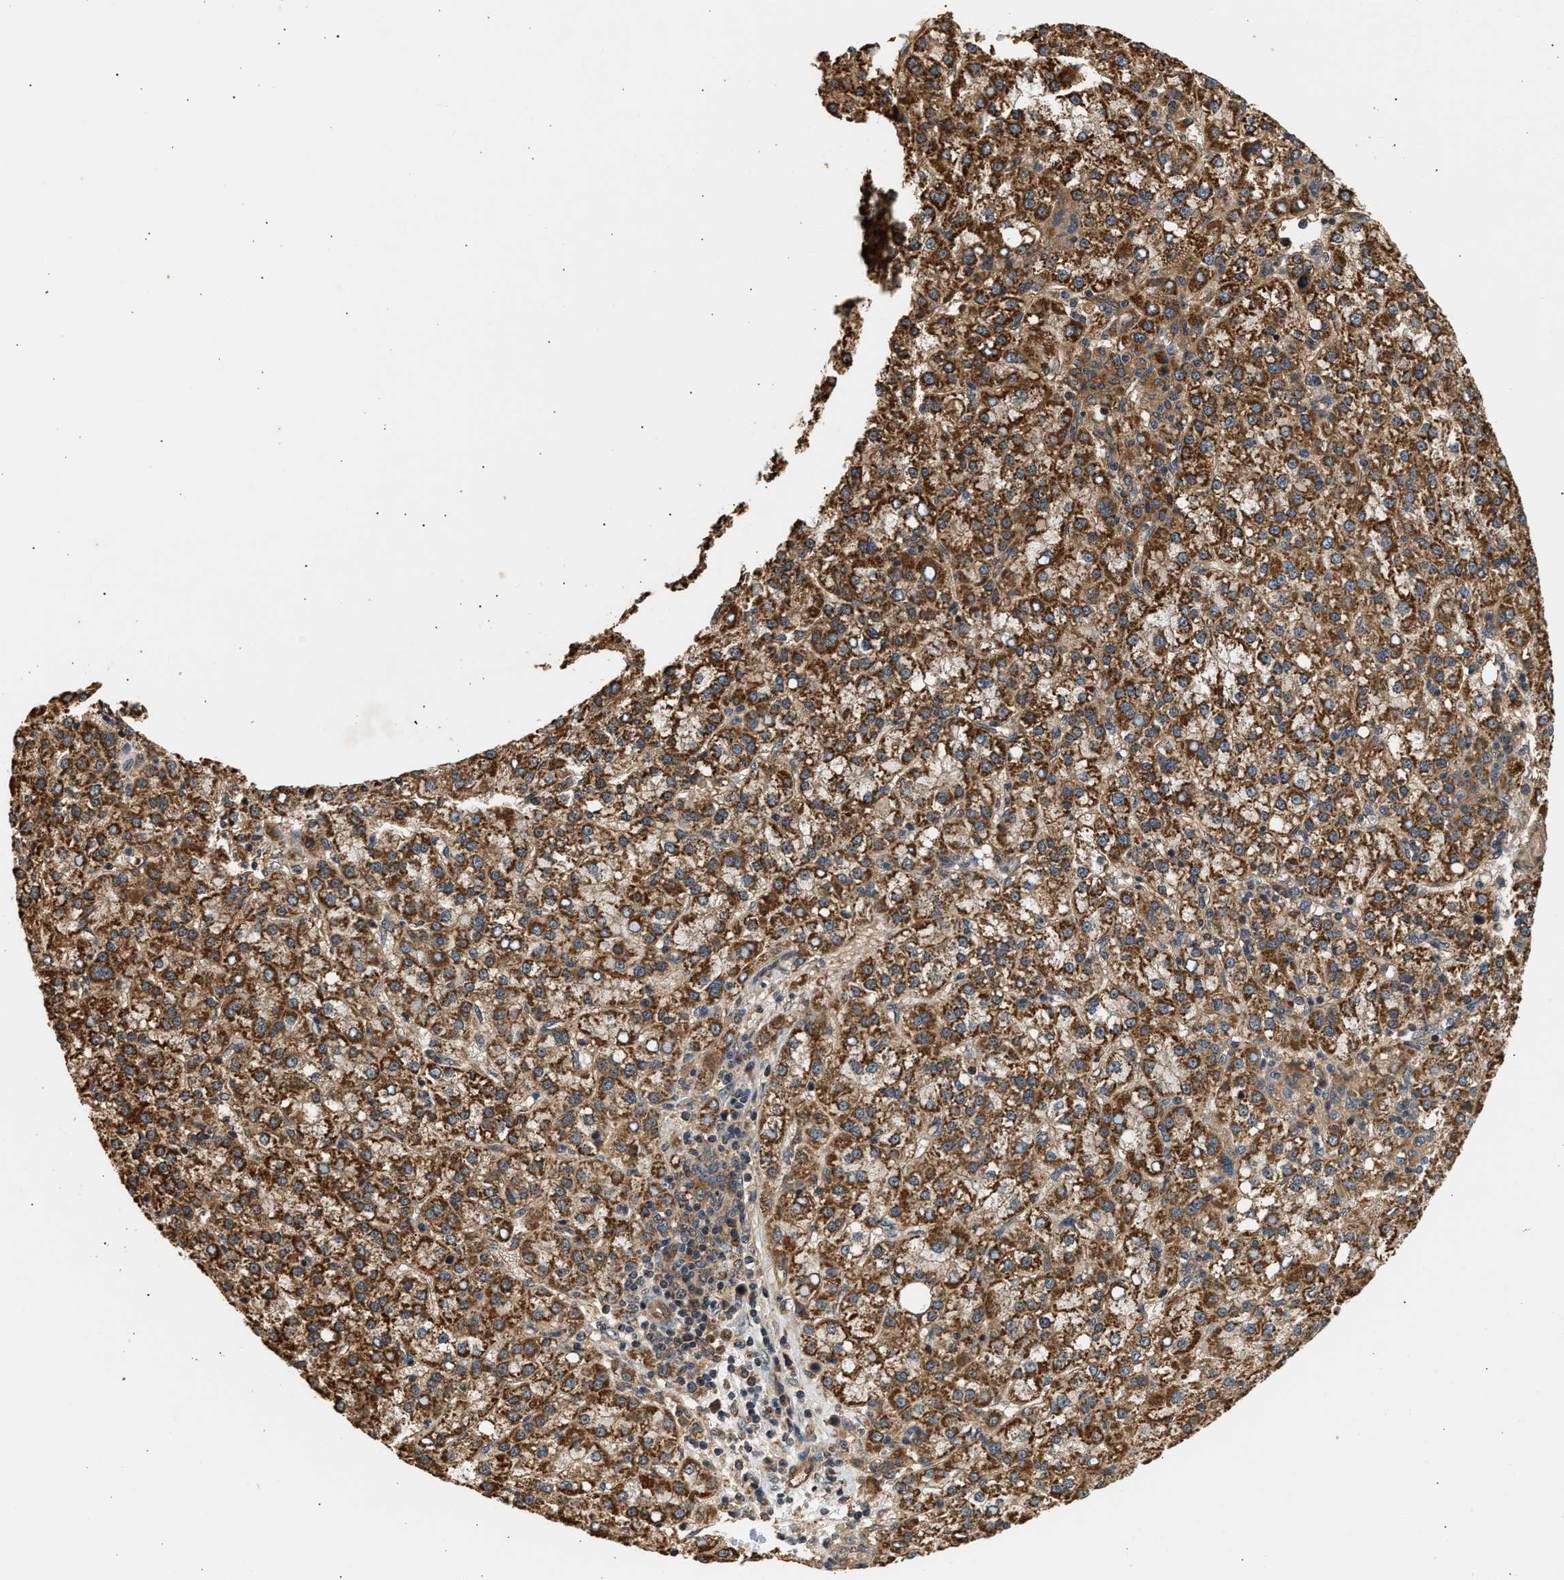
{"staining": {"intensity": "strong", "quantity": ">75%", "location": "cytoplasmic/membranous"}, "tissue": "liver cancer", "cell_type": "Tumor cells", "image_type": "cancer", "snomed": [{"axis": "morphology", "description": "Carcinoma, Hepatocellular, NOS"}, {"axis": "topography", "description": "Liver"}], "caption": "The histopathology image exhibits immunohistochemical staining of liver cancer. There is strong cytoplasmic/membranous expression is present in about >75% of tumor cells.", "gene": "DUSP14", "patient": {"sex": "female", "age": 58}}